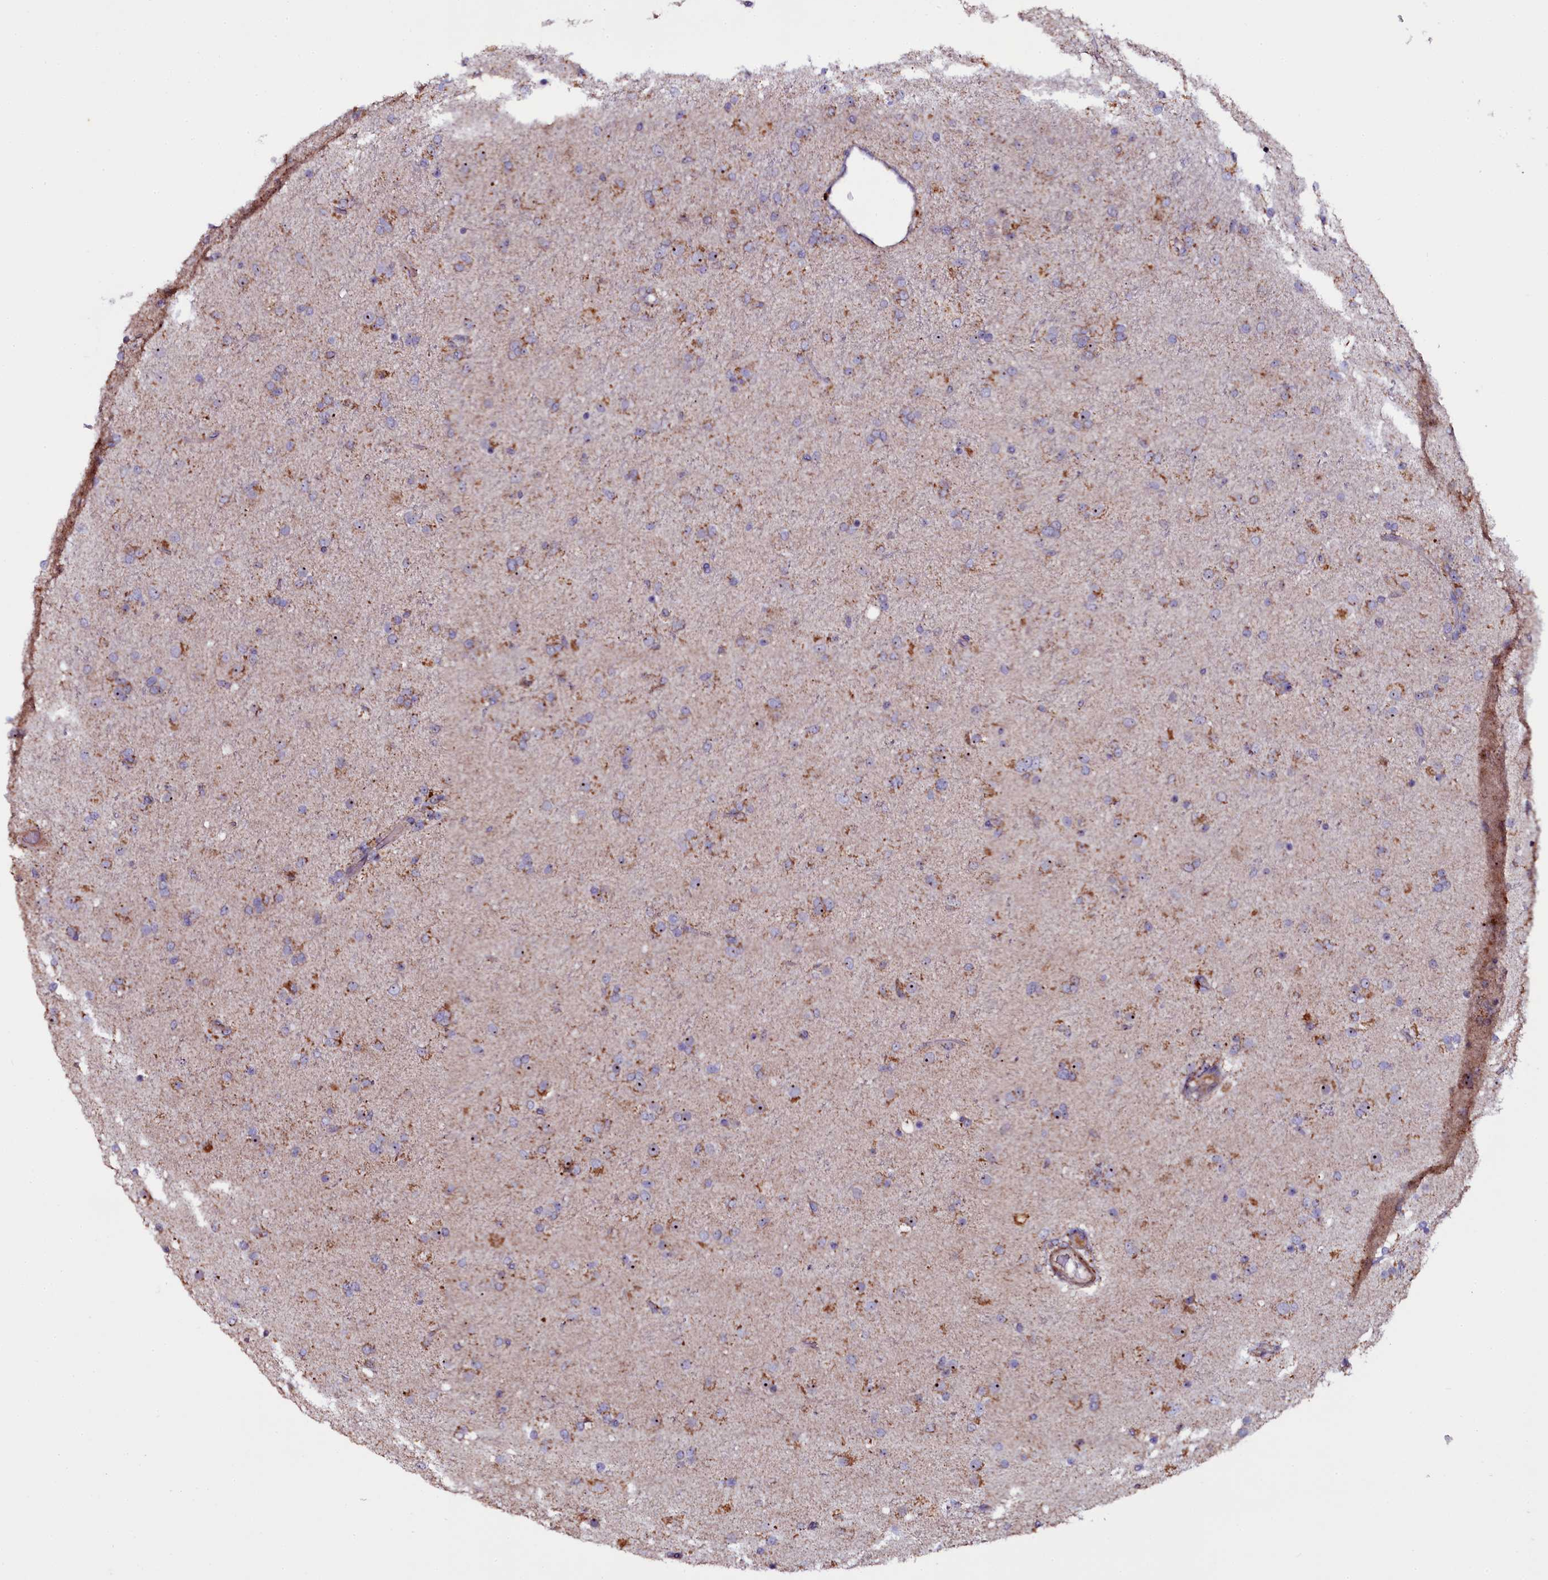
{"staining": {"intensity": "moderate", "quantity": ">75%", "location": "cytoplasmic/membranous"}, "tissue": "glioma", "cell_type": "Tumor cells", "image_type": "cancer", "snomed": [{"axis": "morphology", "description": "Glioma, malignant, Low grade"}, {"axis": "topography", "description": "Brain"}], "caption": "Immunohistochemistry (IHC) of glioma displays medium levels of moderate cytoplasmic/membranous staining in approximately >75% of tumor cells.", "gene": "NAA80", "patient": {"sex": "male", "age": 65}}